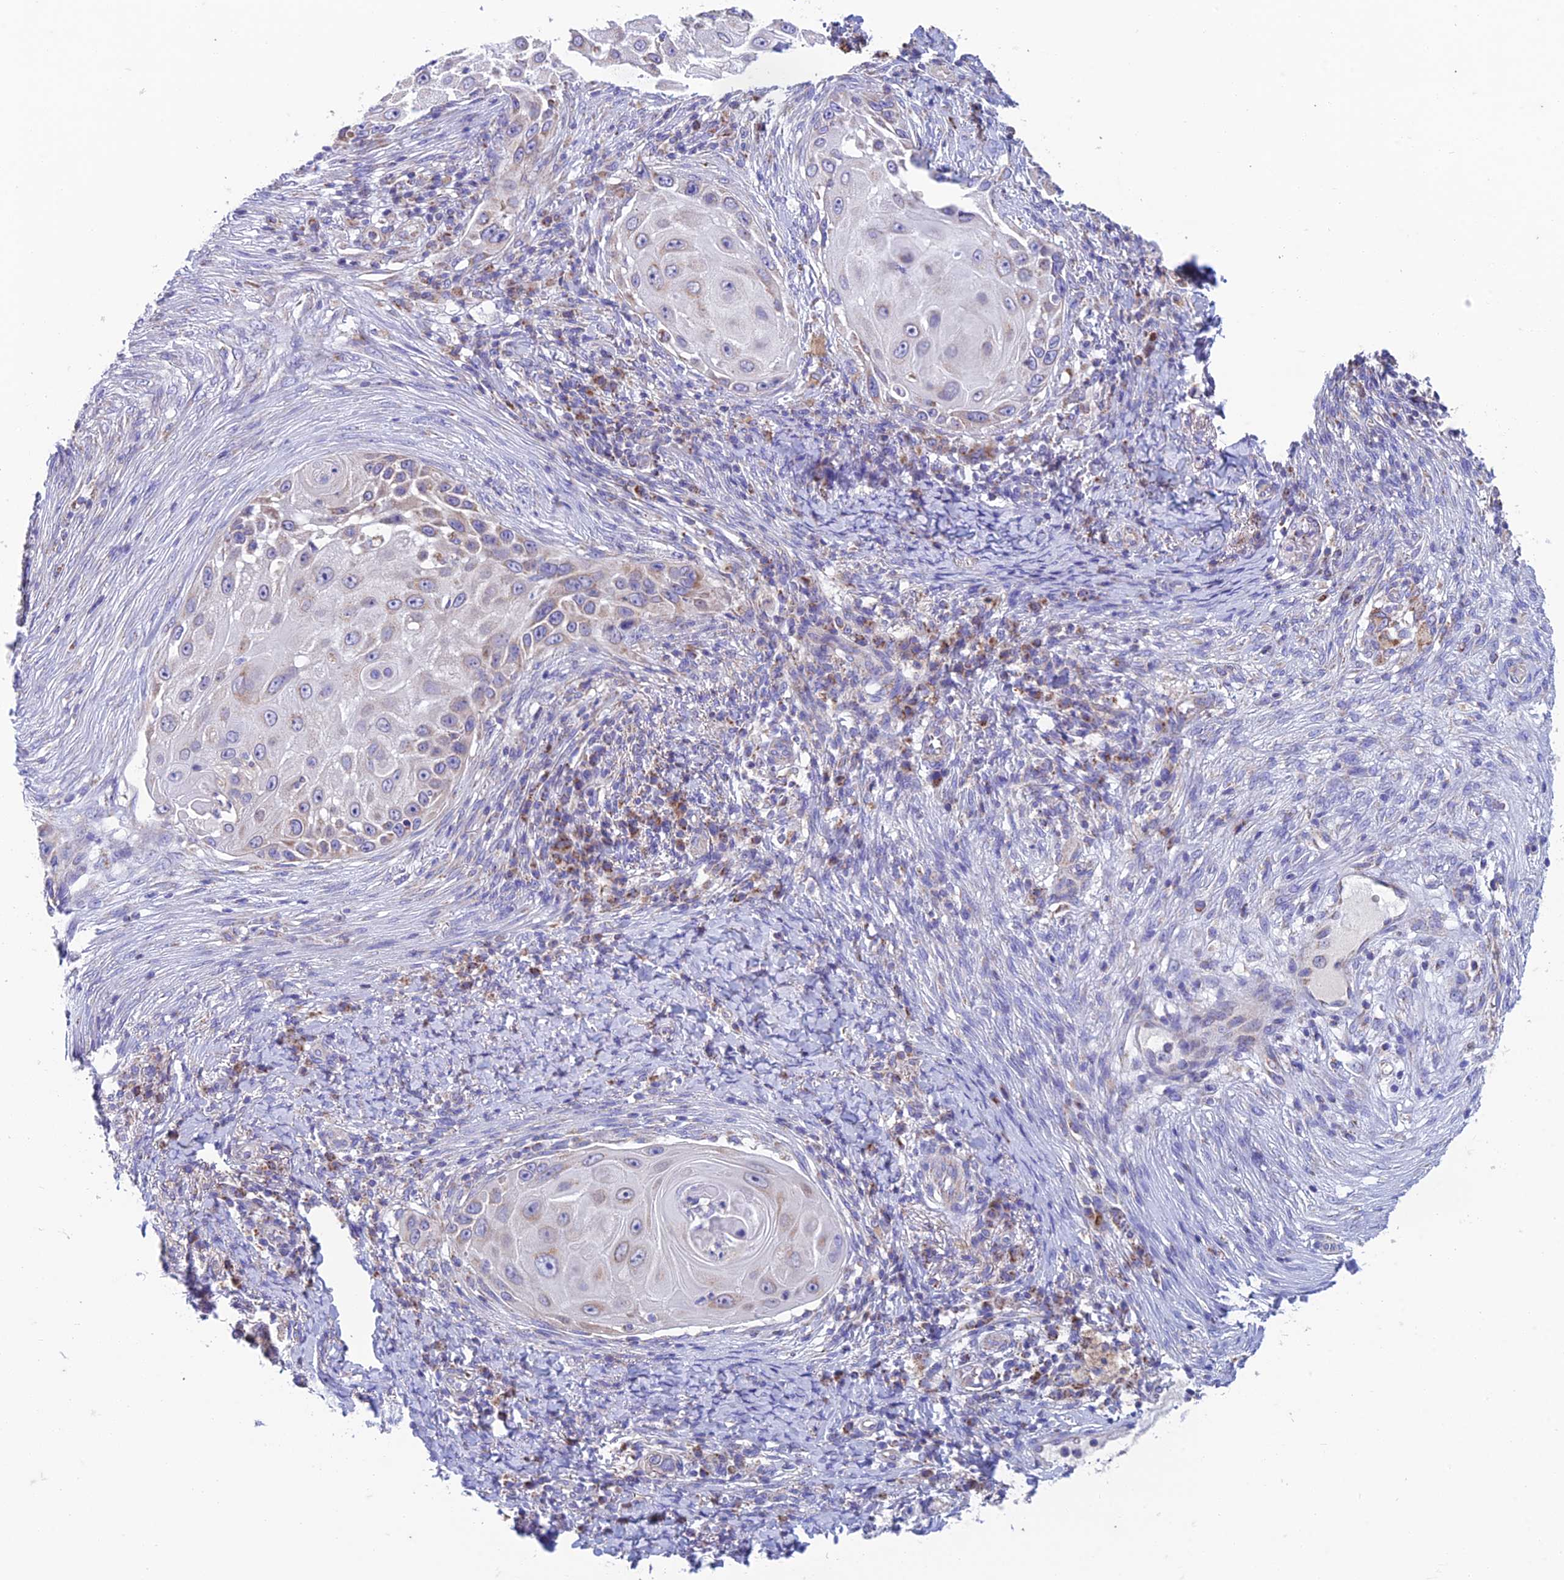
{"staining": {"intensity": "weak", "quantity": "<25%", "location": "cytoplasmic/membranous"}, "tissue": "skin cancer", "cell_type": "Tumor cells", "image_type": "cancer", "snomed": [{"axis": "morphology", "description": "Squamous cell carcinoma, NOS"}, {"axis": "topography", "description": "Skin"}], "caption": "DAB (3,3'-diaminobenzidine) immunohistochemical staining of skin cancer (squamous cell carcinoma) reveals no significant expression in tumor cells. The staining is performed using DAB (3,3'-diaminobenzidine) brown chromogen with nuclei counter-stained in using hematoxylin.", "gene": "ZNF181", "patient": {"sex": "female", "age": 44}}